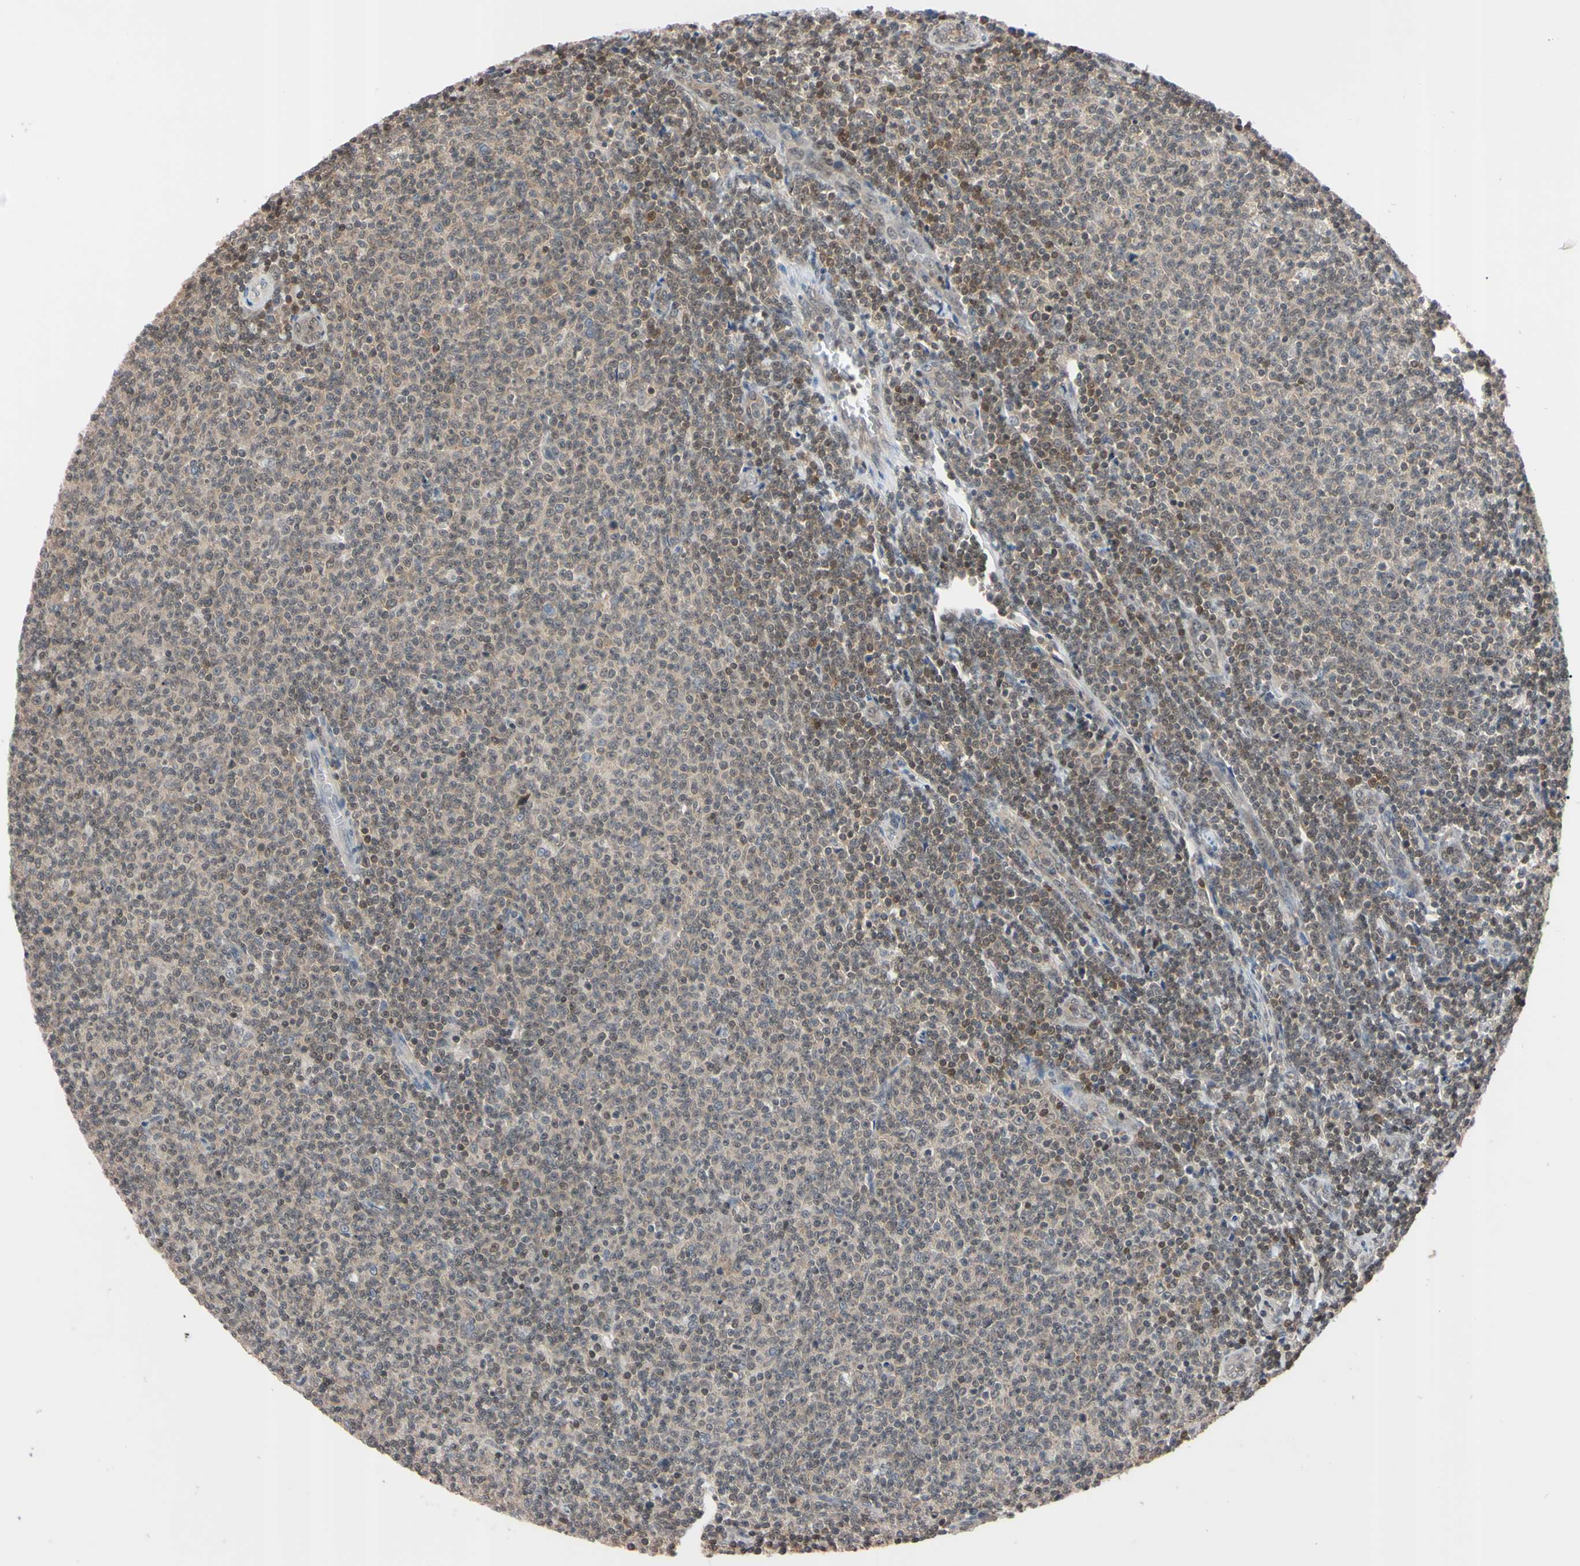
{"staining": {"intensity": "weak", "quantity": ">75%", "location": "cytoplasmic/membranous"}, "tissue": "lymphoma", "cell_type": "Tumor cells", "image_type": "cancer", "snomed": [{"axis": "morphology", "description": "Malignant lymphoma, non-Hodgkin's type, Low grade"}, {"axis": "topography", "description": "Lymph node"}], "caption": "Immunohistochemistry (IHC) (DAB (3,3'-diaminobenzidine)) staining of malignant lymphoma, non-Hodgkin's type (low-grade) demonstrates weak cytoplasmic/membranous protein positivity in about >75% of tumor cells.", "gene": "UBE2I", "patient": {"sex": "male", "age": 66}}